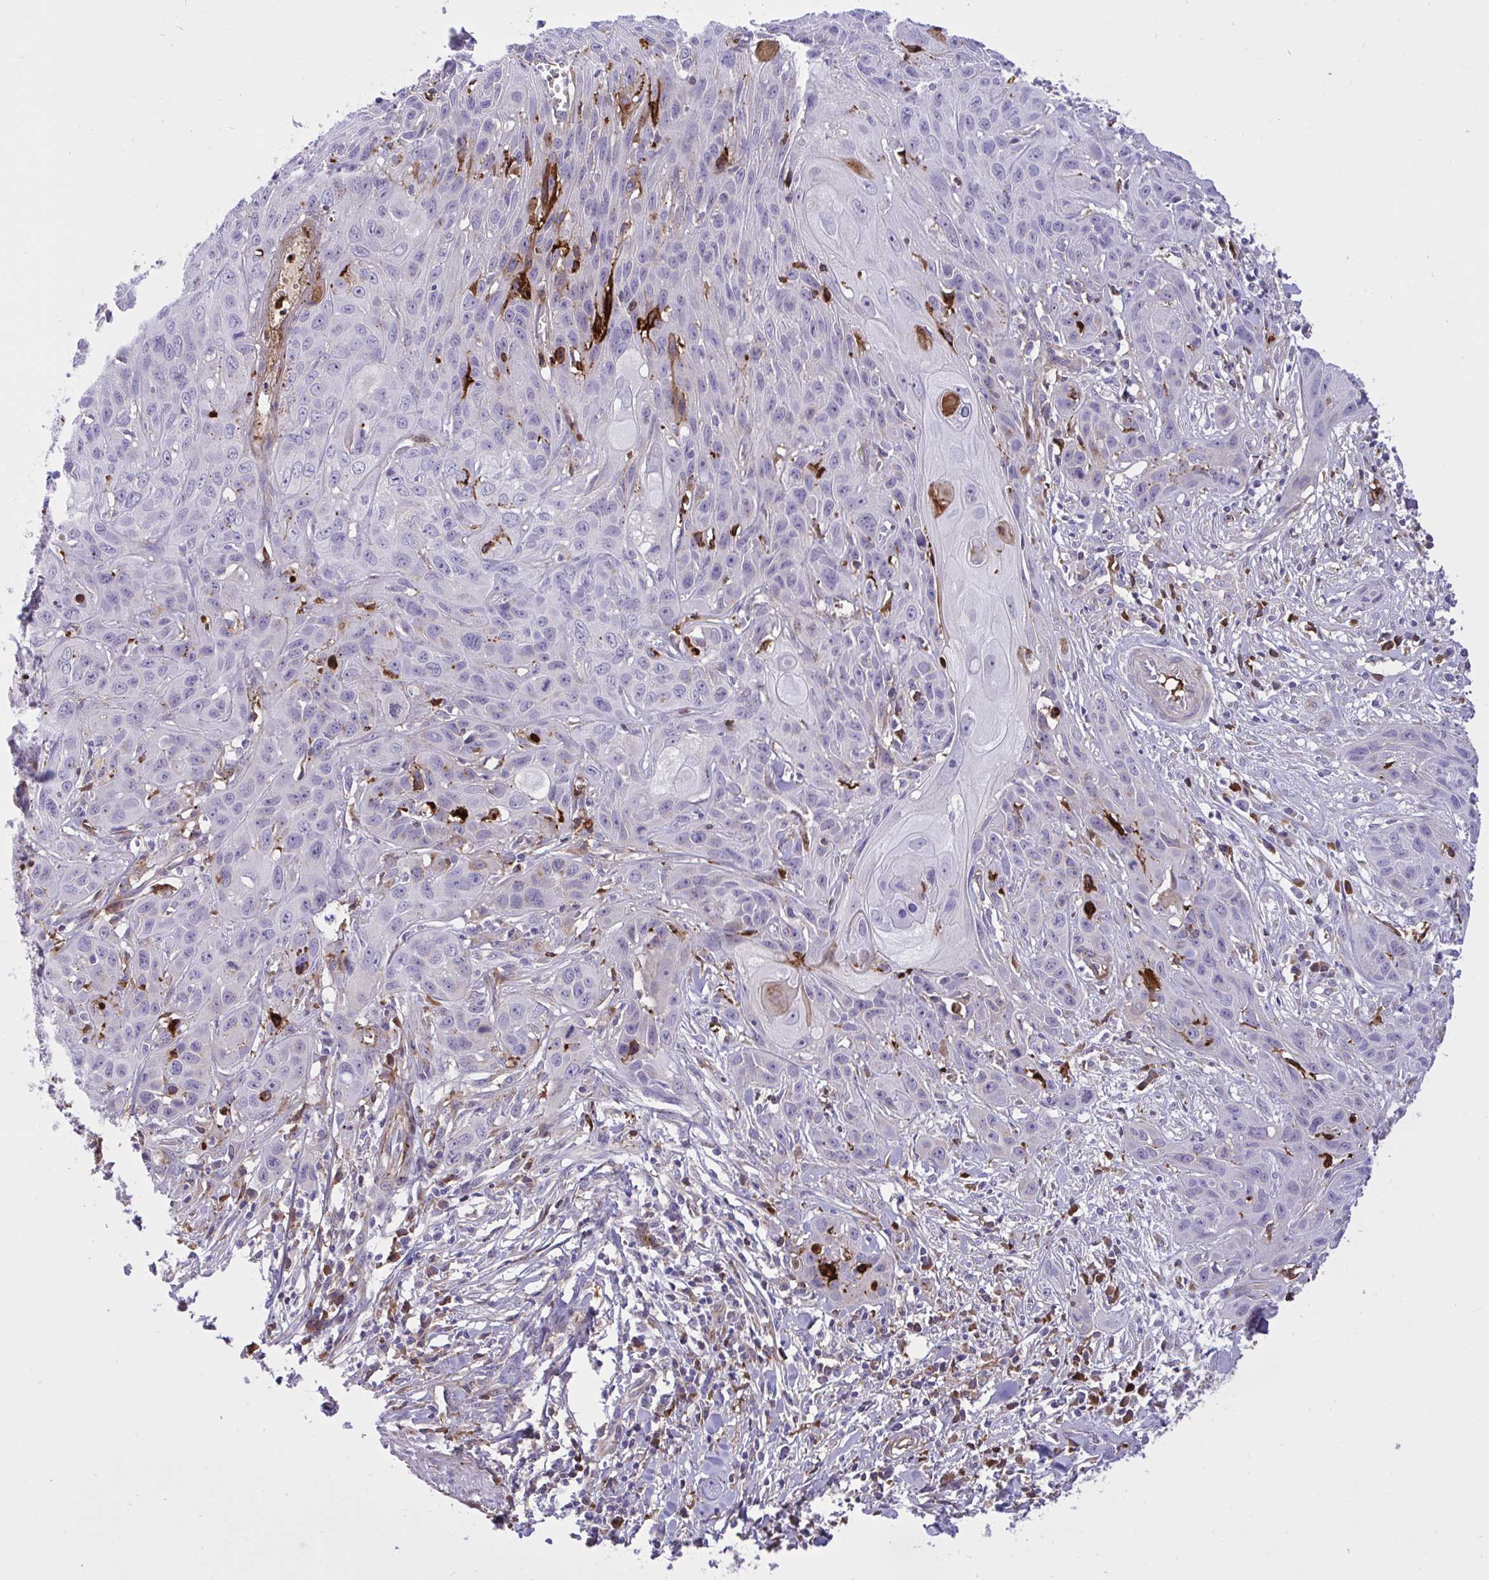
{"staining": {"intensity": "negative", "quantity": "none", "location": "none"}, "tissue": "skin cancer", "cell_type": "Tumor cells", "image_type": "cancer", "snomed": [{"axis": "morphology", "description": "Squamous cell carcinoma, NOS"}, {"axis": "topography", "description": "Skin"}, {"axis": "topography", "description": "Vulva"}], "caption": "The photomicrograph displays no significant expression in tumor cells of skin cancer (squamous cell carcinoma).", "gene": "F2", "patient": {"sex": "female", "age": 83}}